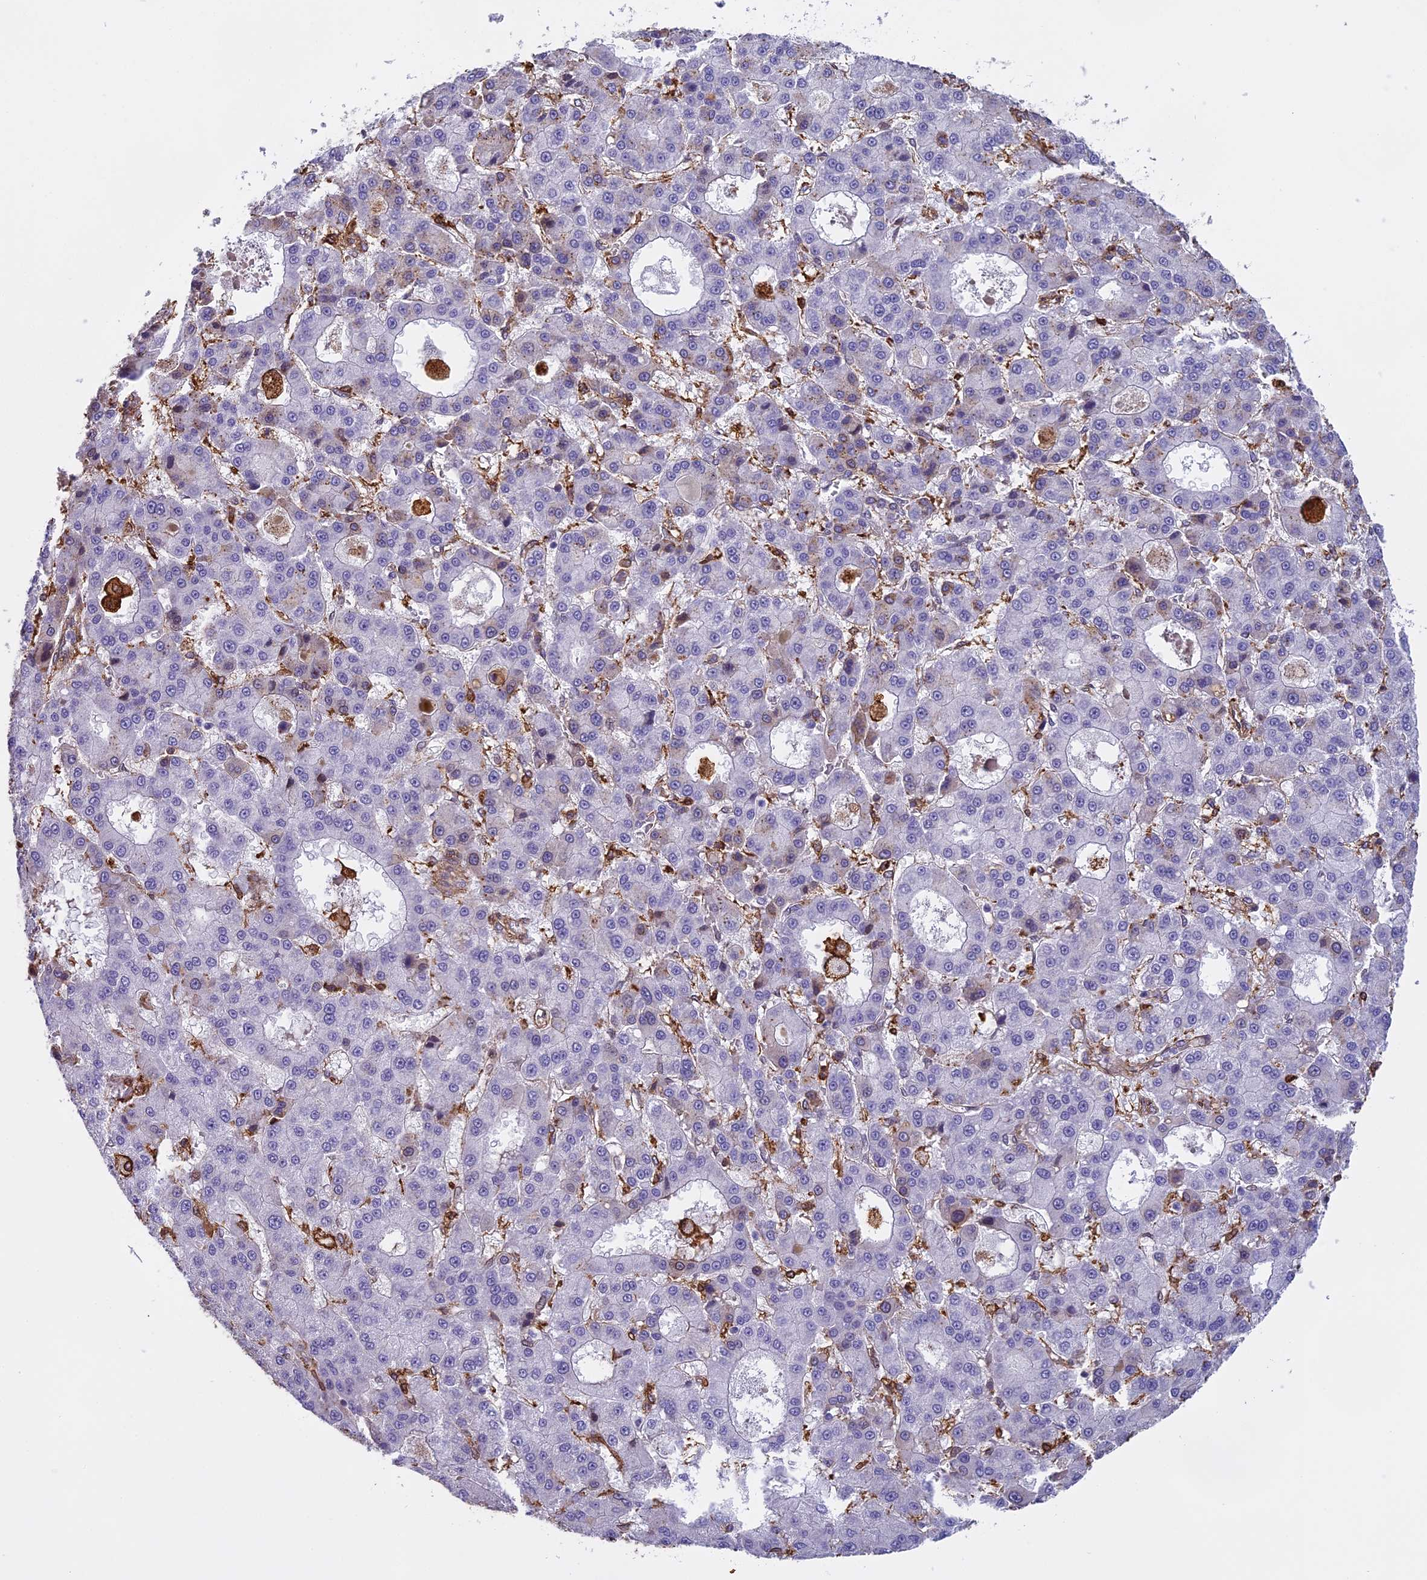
{"staining": {"intensity": "negative", "quantity": "none", "location": "none"}, "tissue": "liver cancer", "cell_type": "Tumor cells", "image_type": "cancer", "snomed": [{"axis": "morphology", "description": "Carcinoma, Hepatocellular, NOS"}, {"axis": "topography", "description": "Liver"}], "caption": "Immunohistochemistry of human hepatocellular carcinoma (liver) demonstrates no positivity in tumor cells. (Stains: DAB (3,3'-diaminobenzidine) immunohistochemistry (IHC) with hematoxylin counter stain, Microscopy: brightfield microscopy at high magnification).", "gene": "TMEM255B", "patient": {"sex": "male", "age": 70}}